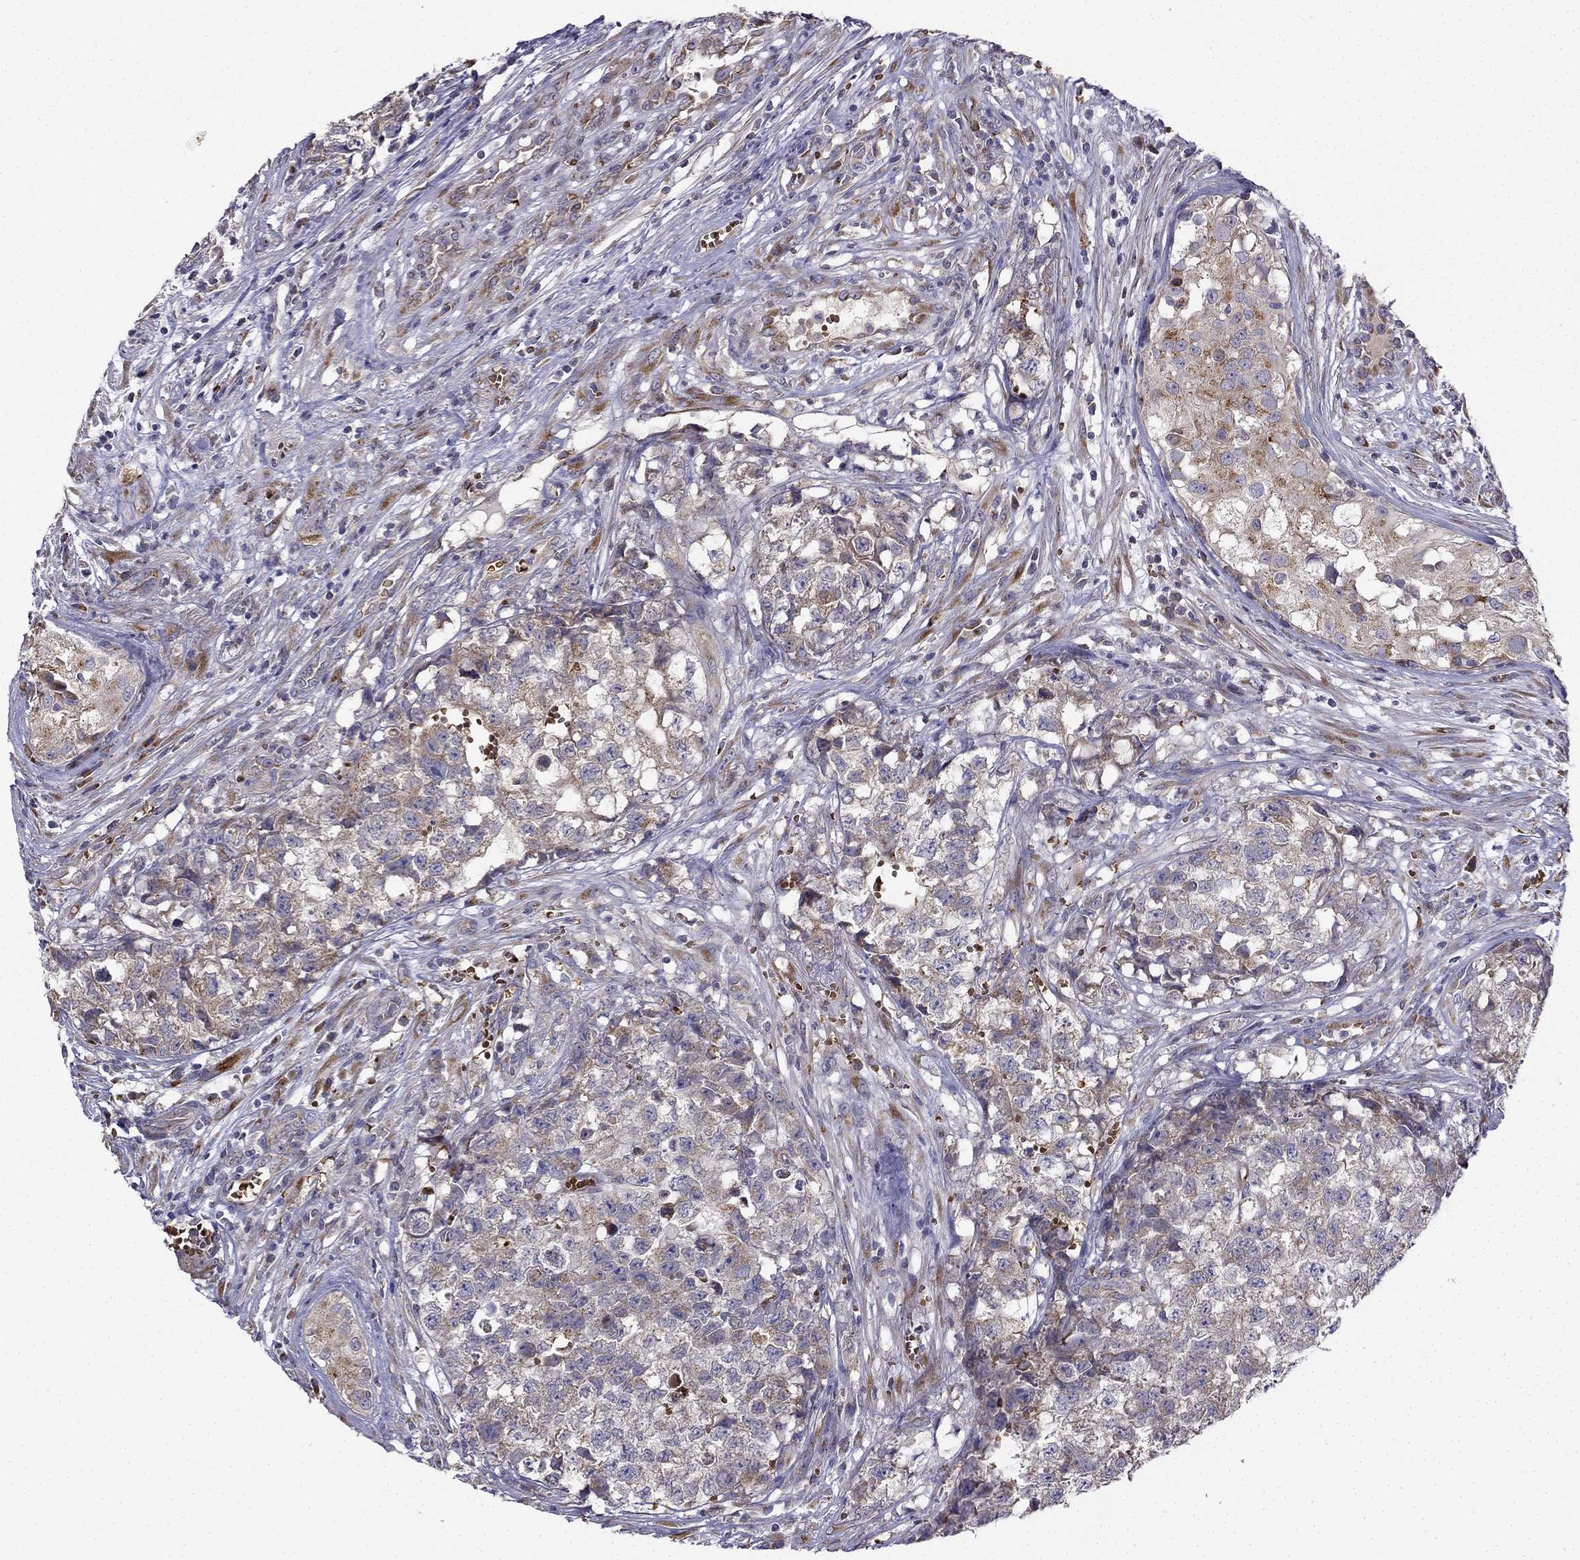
{"staining": {"intensity": "moderate", "quantity": ">75%", "location": "cytoplasmic/membranous"}, "tissue": "testis cancer", "cell_type": "Tumor cells", "image_type": "cancer", "snomed": [{"axis": "morphology", "description": "Seminoma, NOS"}, {"axis": "morphology", "description": "Carcinoma, Embryonal, NOS"}, {"axis": "topography", "description": "Testis"}], "caption": "Human testis cancer stained with a protein marker exhibits moderate staining in tumor cells.", "gene": "B4GALT7", "patient": {"sex": "male", "age": 22}}